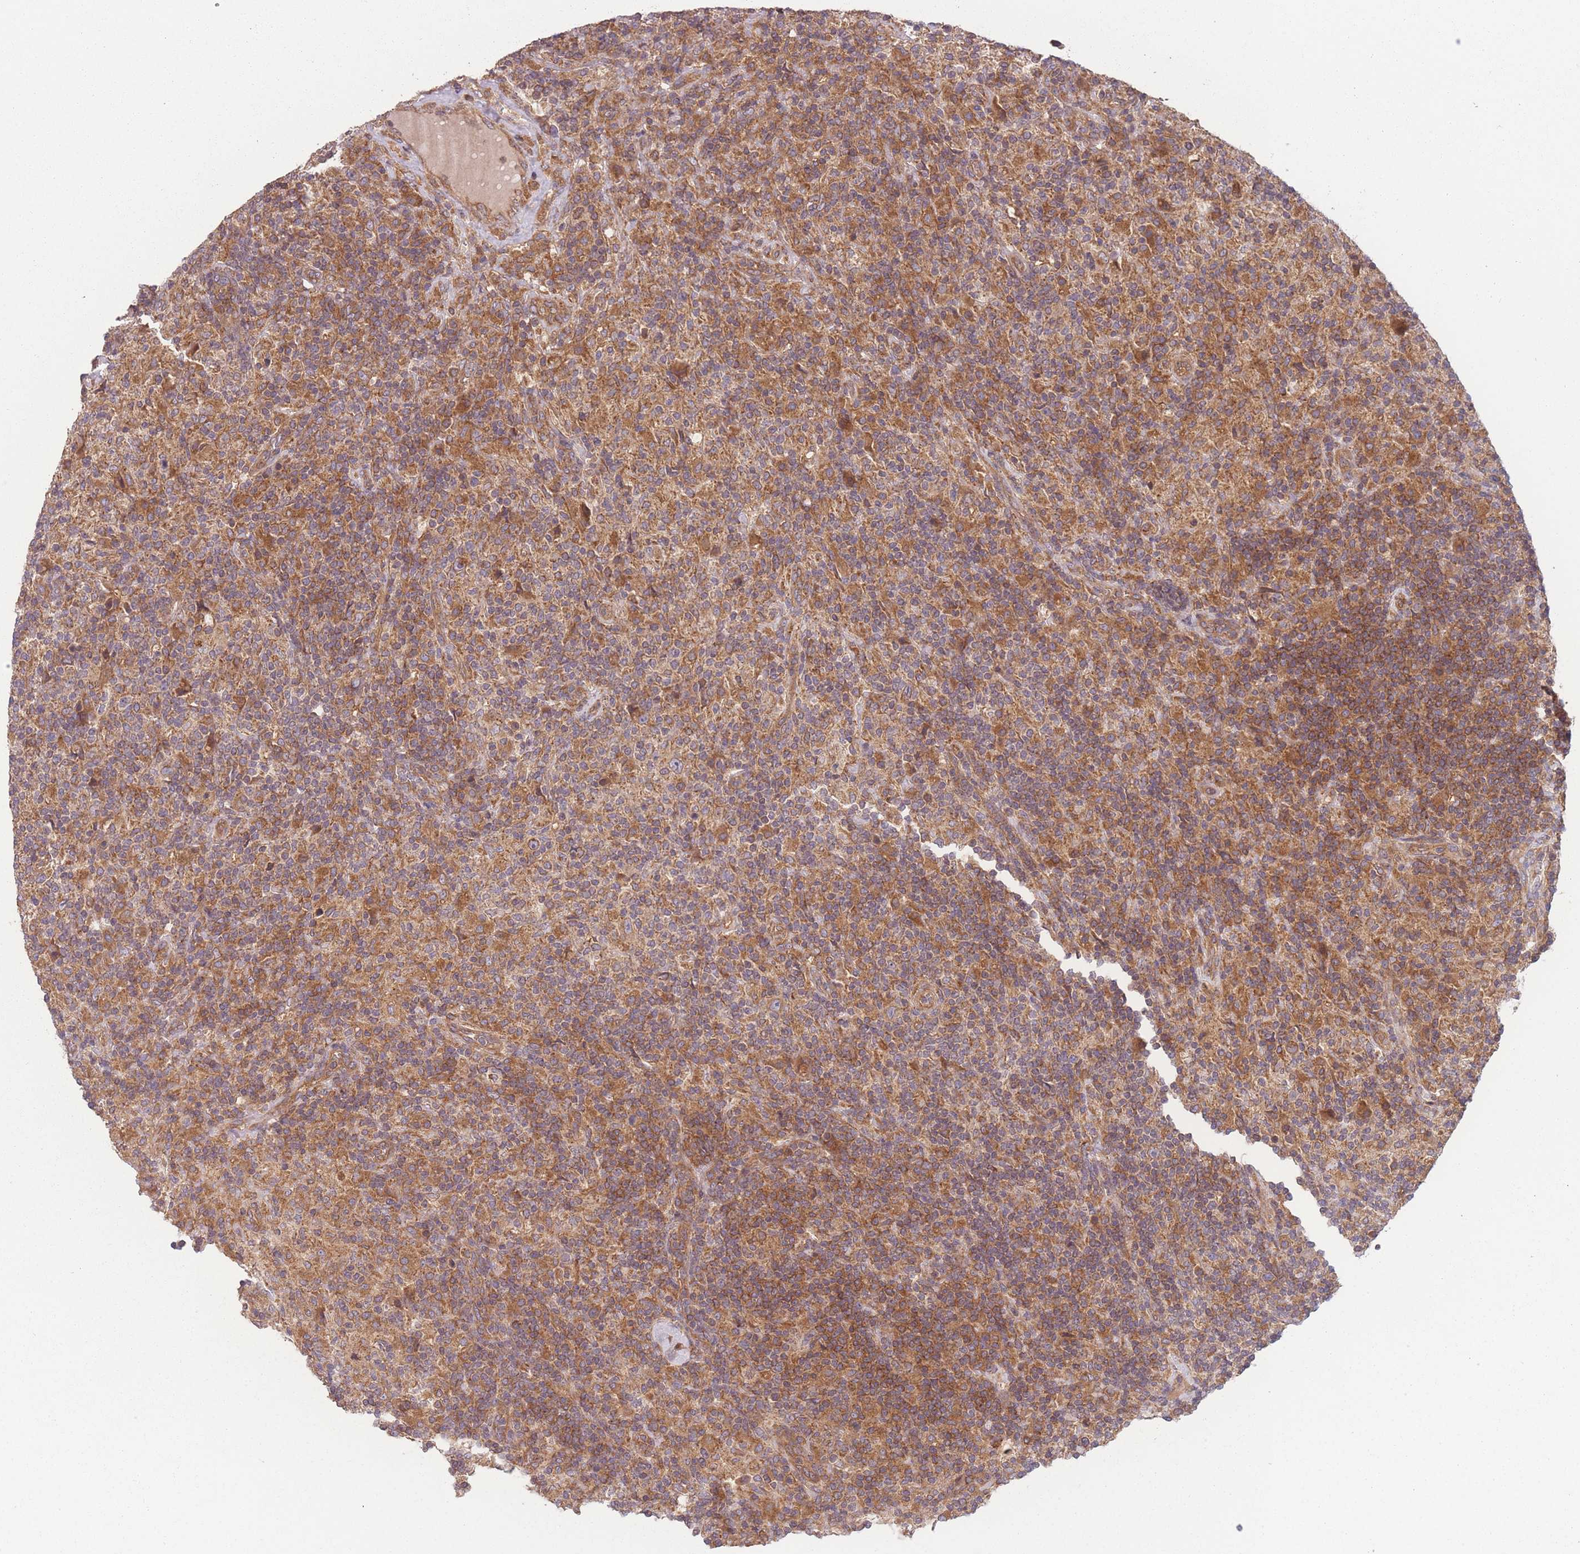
{"staining": {"intensity": "moderate", "quantity": ">75%", "location": "cytoplasmic/membranous"}, "tissue": "lymphoma", "cell_type": "Tumor cells", "image_type": "cancer", "snomed": [{"axis": "morphology", "description": "Hodgkin's disease, NOS"}, {"axis": "topography", "description": "Lymph node"}], "caption": "Immunohistochemistry of Hodgkin's disease exhibits medium levels of moderate cytoplasmic/membranous expression in approximately >75% of tumor cells.", "gene": "WASHC2A", "patient": {"sex": "male", "age": 70}}